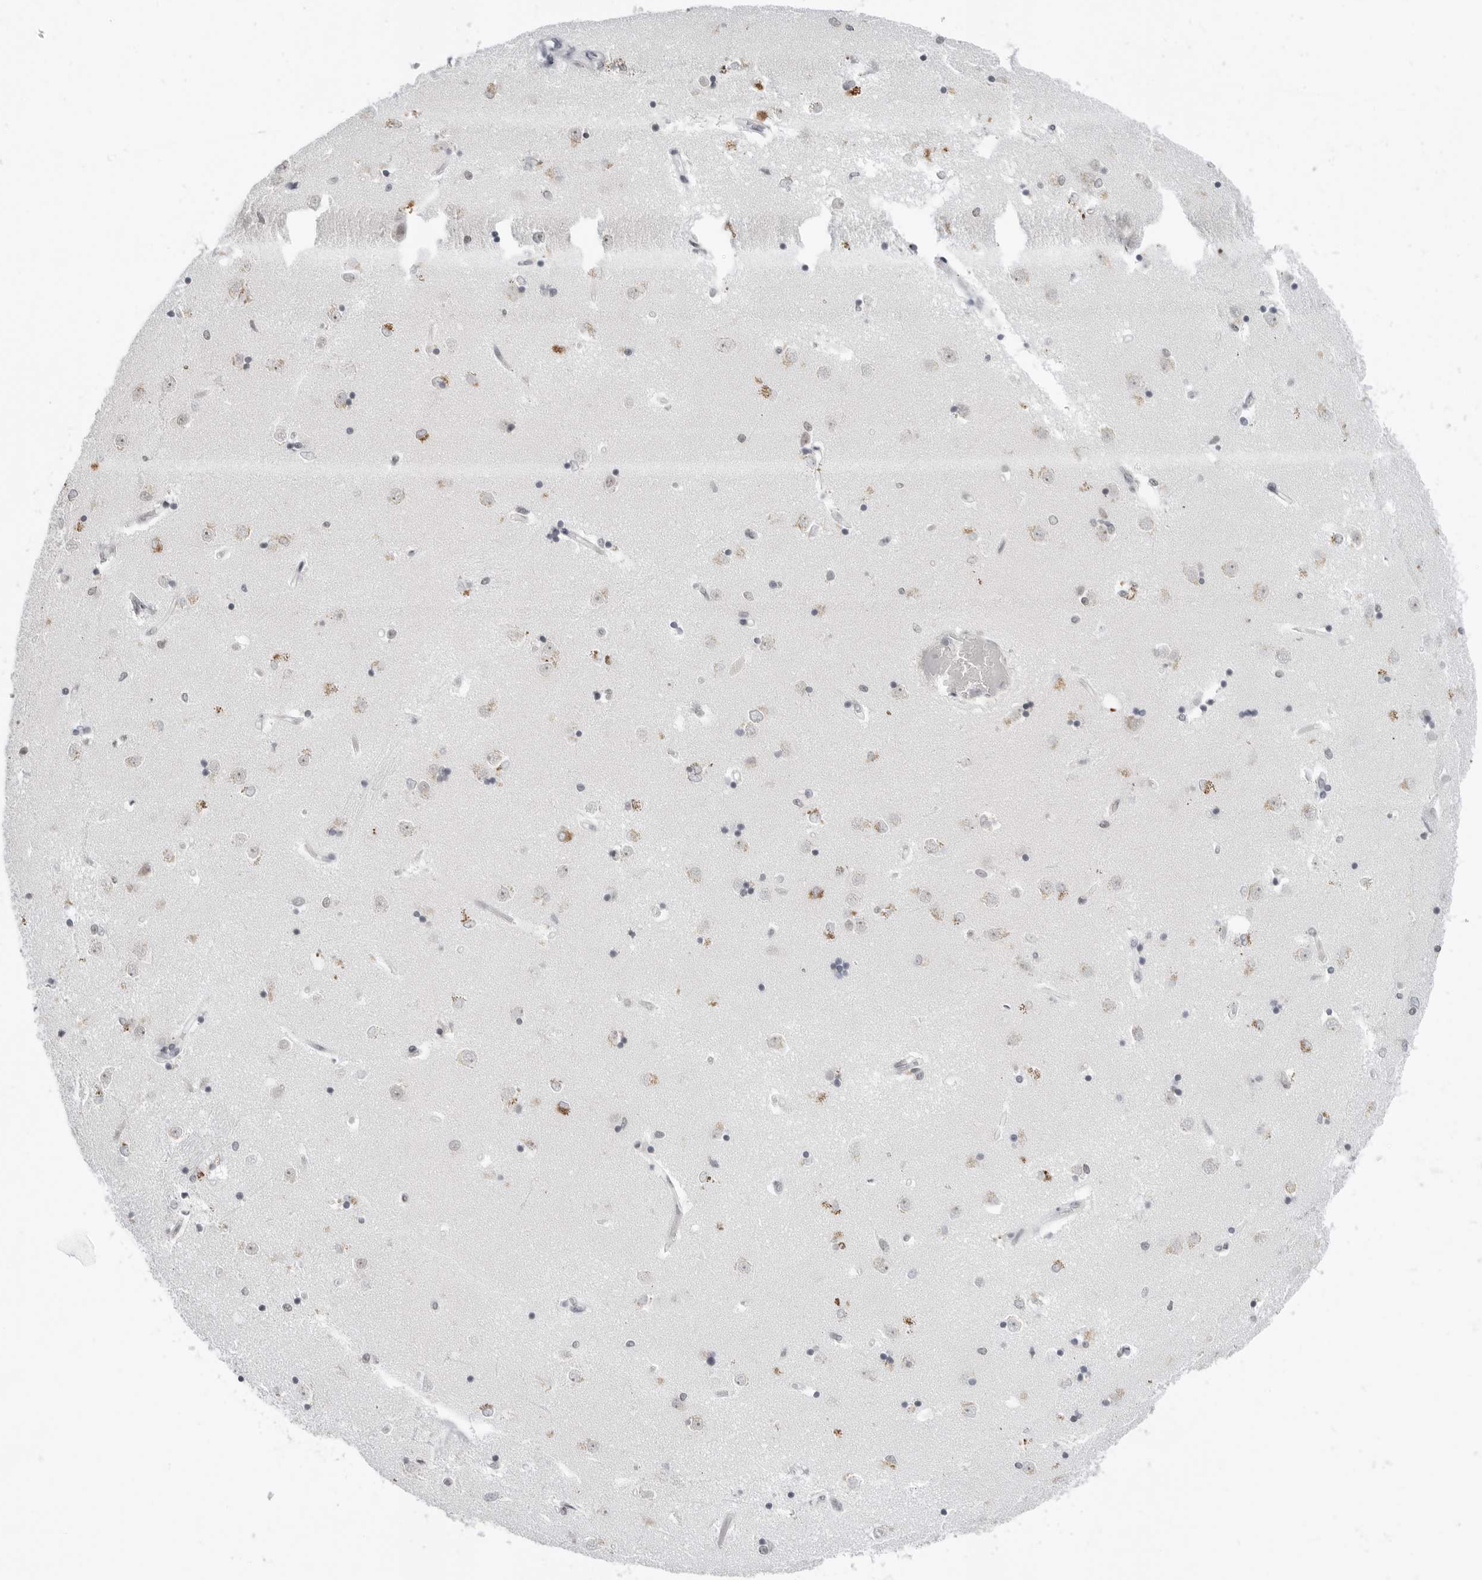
{"staining": {"intensity": "negative", "quantity": "none", "location": "none"}, "tissue": "caudate", "cell_type": "Glial cells", "image_type": "normal", "snomed": [{"axis": "morphology", "description": "Normal tissue, NOS"}, {"axis": "topography", "description": "Lateral ventricle wall"}], "caption": "Immunohistochemistry (IHC) of normal caudate displays no positivity in glial cells. (DAB immunohistochemistry (IHC) with hematoxylin counter stain).", "gene": "WRAP53", "patient": {"sex": "male", "age": 45}}